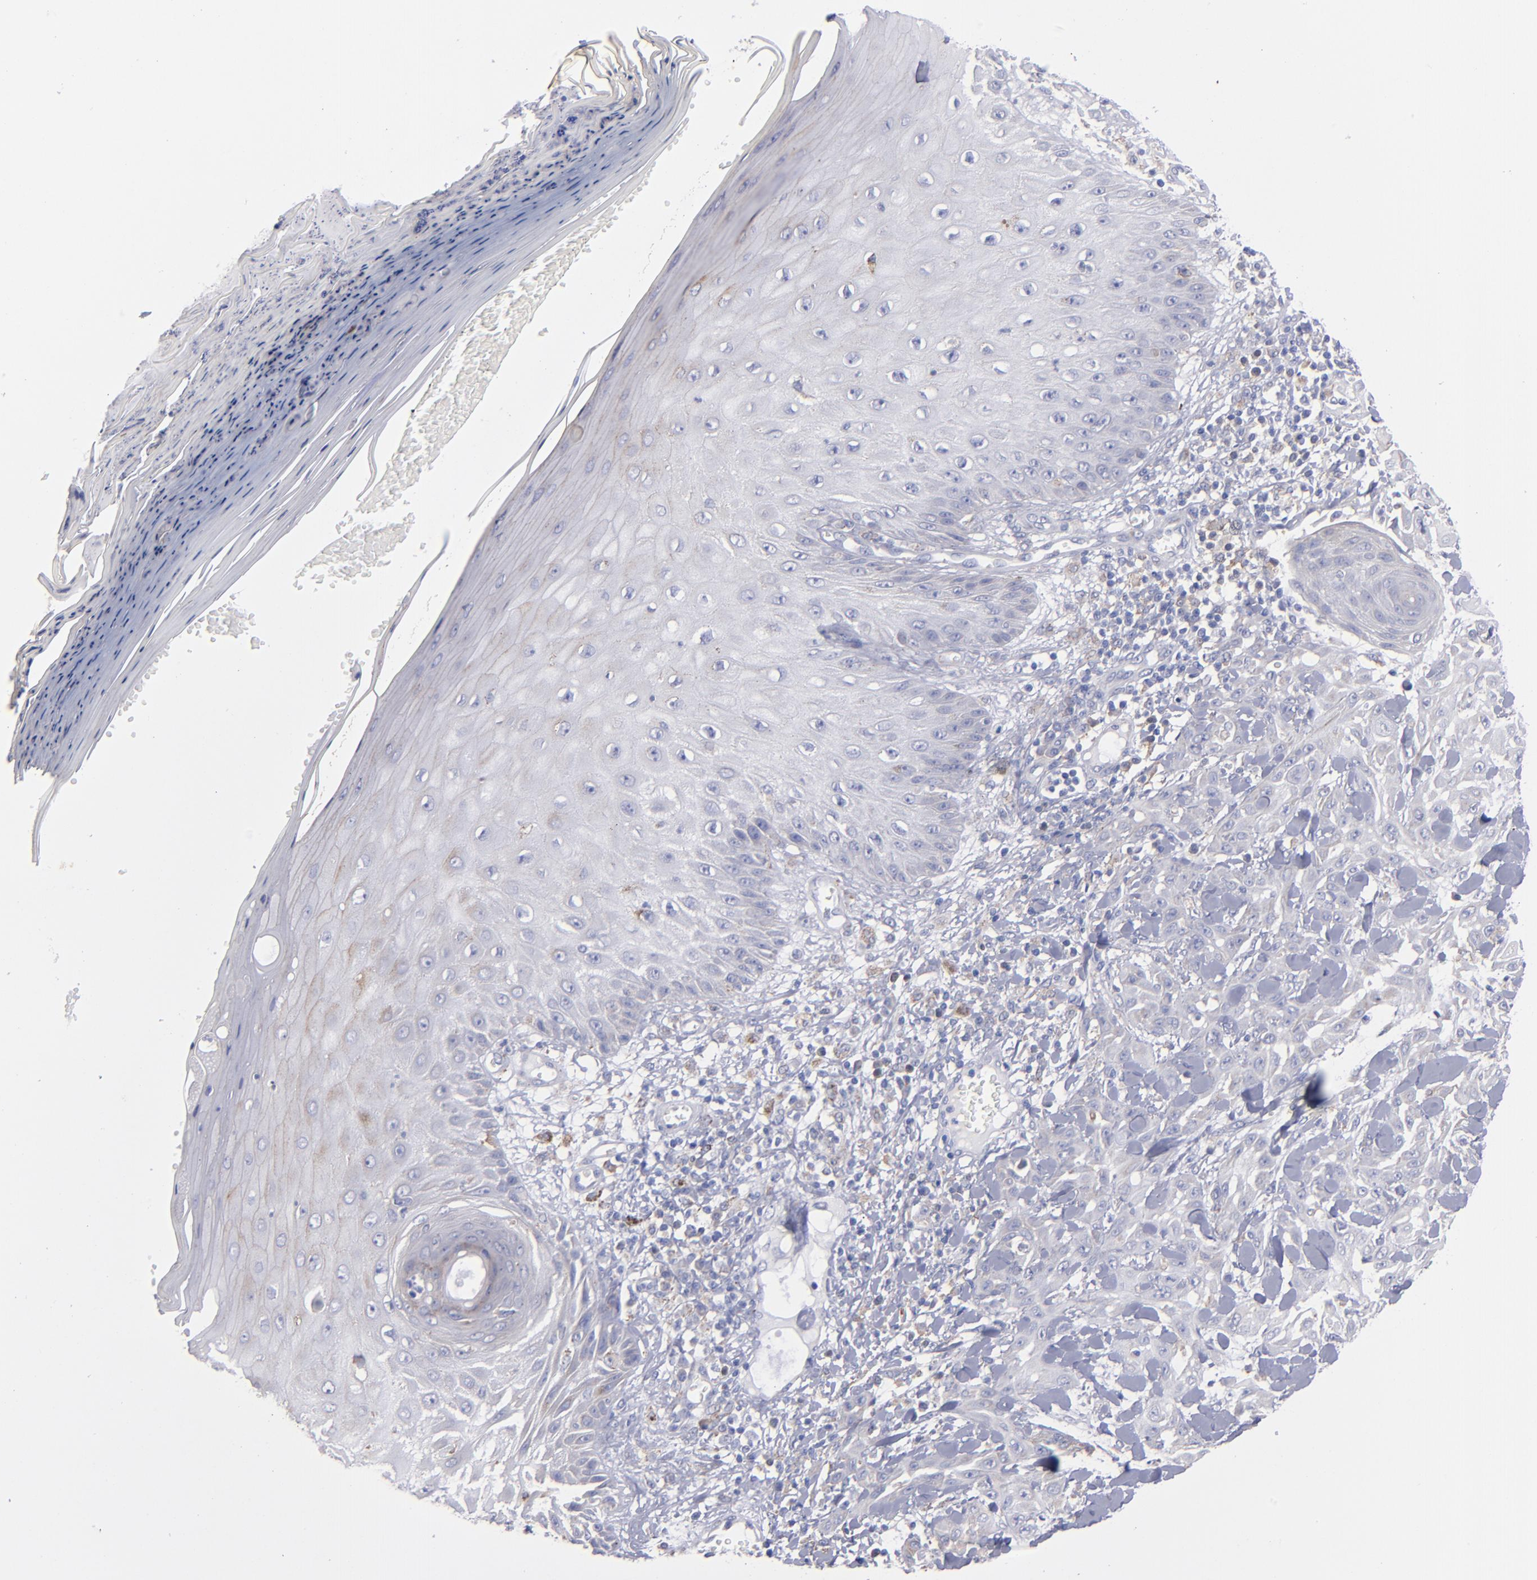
{"staining": {"intensity": "negative", "quantity": "none", "location": "none"}, "tissue": "skin cancer", "cell_type": "Tumor cells", "image_type": "cancer", "snomed": [{"axis": "morphology", "description": "Squamous cell carcinoma, NOS"}, {"axis": "topography", "description": "Skin"}], "caption": "Skin cancer was stained to show a protein in brown. There is no significant staining in tumor cells.", "gene": "MFGE8", "patient": {"sex": "male", "age": 24}}